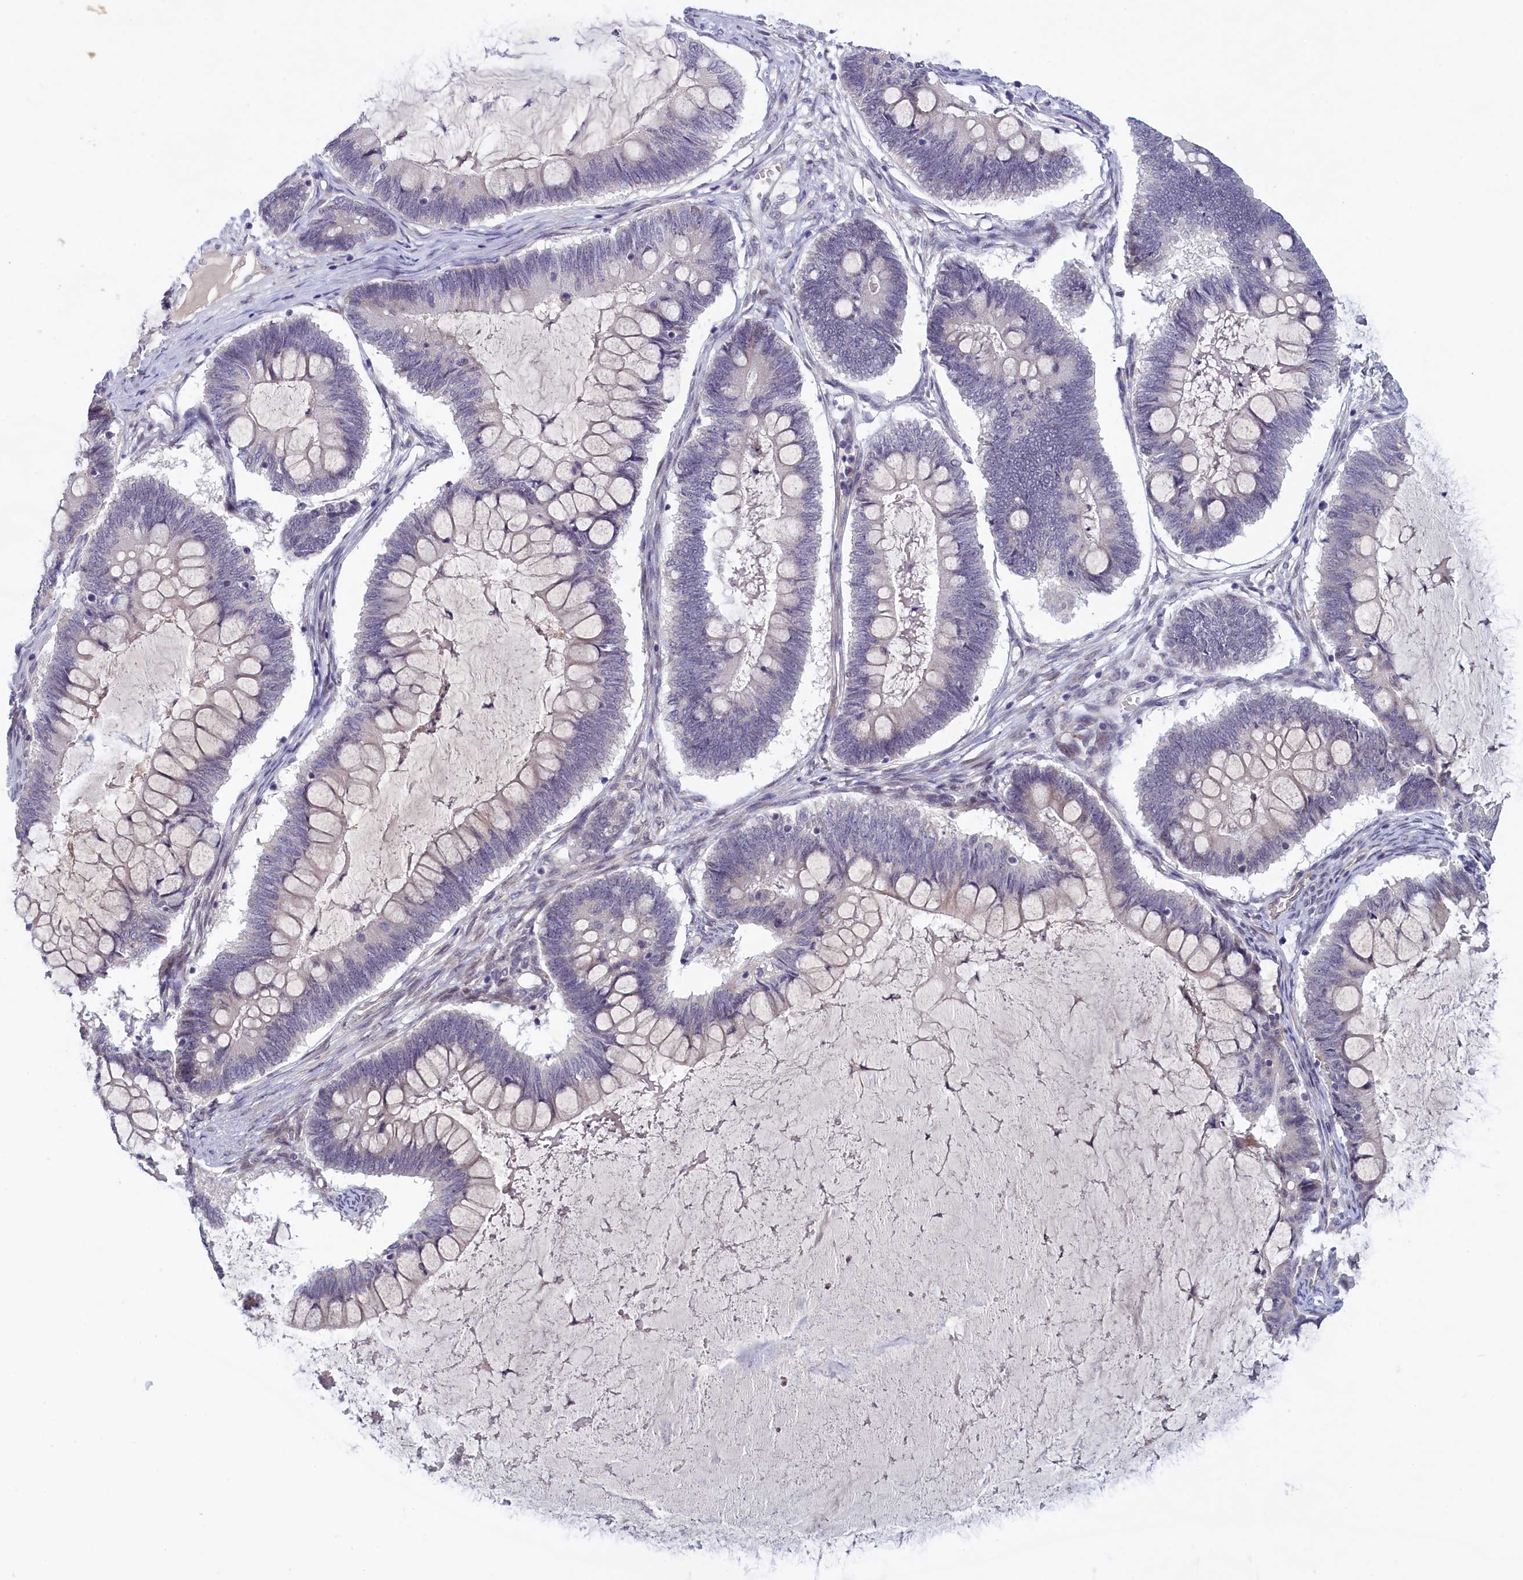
{"staining": {"intensity": "negative", "quantity": "none", "location": "none"}, "tissue": "ovarian cancer", "cell_type": "Tumor cells", "image_type": "cancer", "snomed": [{"axis": "morphology", "description": "Cystadenocarcinoma, mucinous, NOS"}, {"axis": "topography", "description": "Ovary"}], "caption": "Immunohistochemistry of ovarian mucinous cystadenocarcinoma shows no staining in tumor cells.", "gene": "IGFALS", "patient": {"sex": "female", "age": 61}}